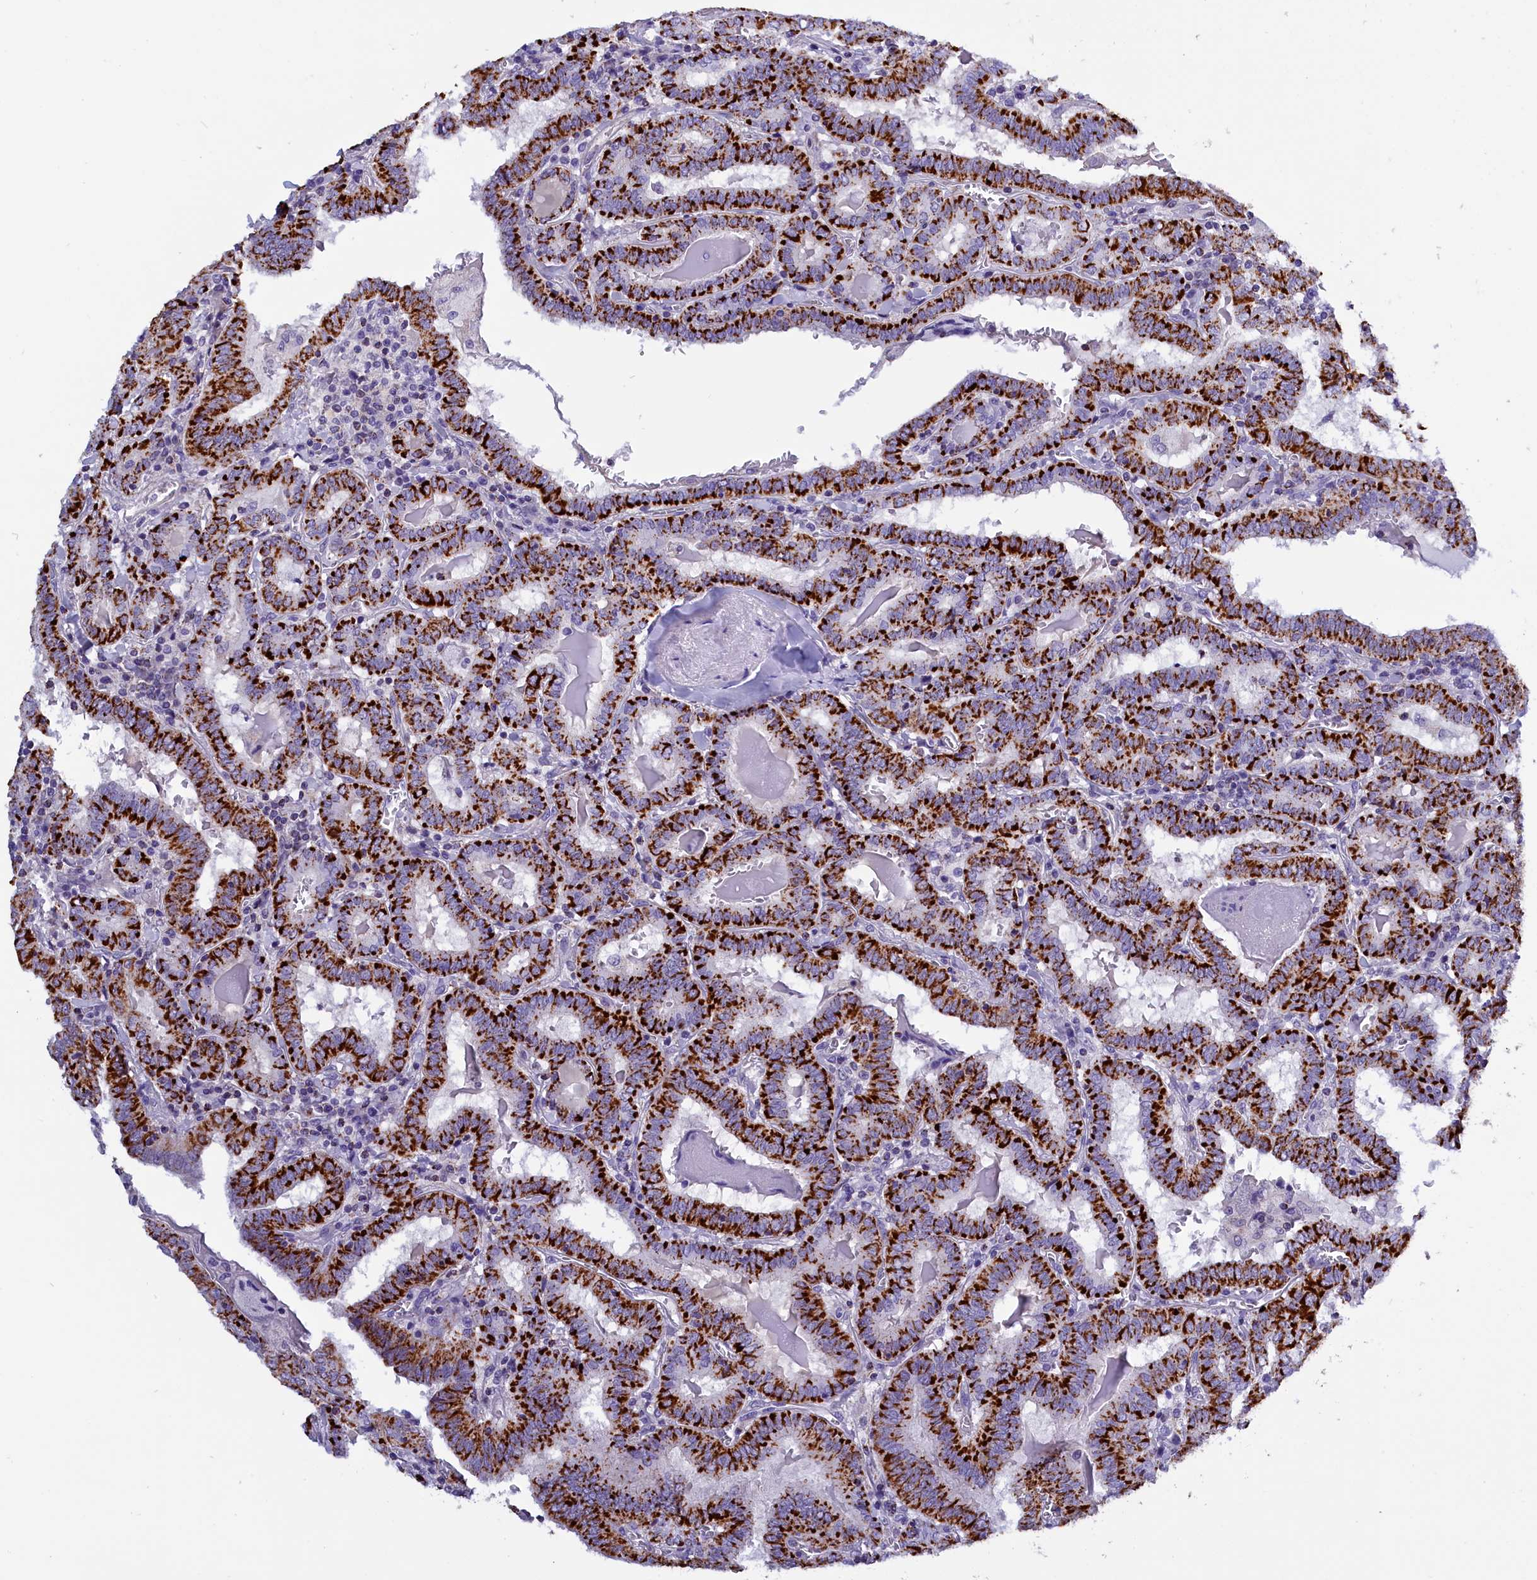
{"staining": {"intensity": "strong", "quantity": ">75%", "location": "cytoplasmic/membranous"}, "tissue": "thyroid cancer", "cell_type": "Tumor cells", "image_type": "cancer", "snomed": [{"axis": "morphology", "description": "Papillary adenocarcinoma, NOS"}, {"axis": "topography", "description": "Thyroid gland"}], "caption": "Immunohistochemistry histopathology image of human thyroid papillary adenocarcinoma stained for a protein (brown), which shows high levels of strong cytoplasmic/membranous staining in approximately >75% of tumor cells.", "gene": "ABAT", "patient": {"sex": "female", "age": 72}}